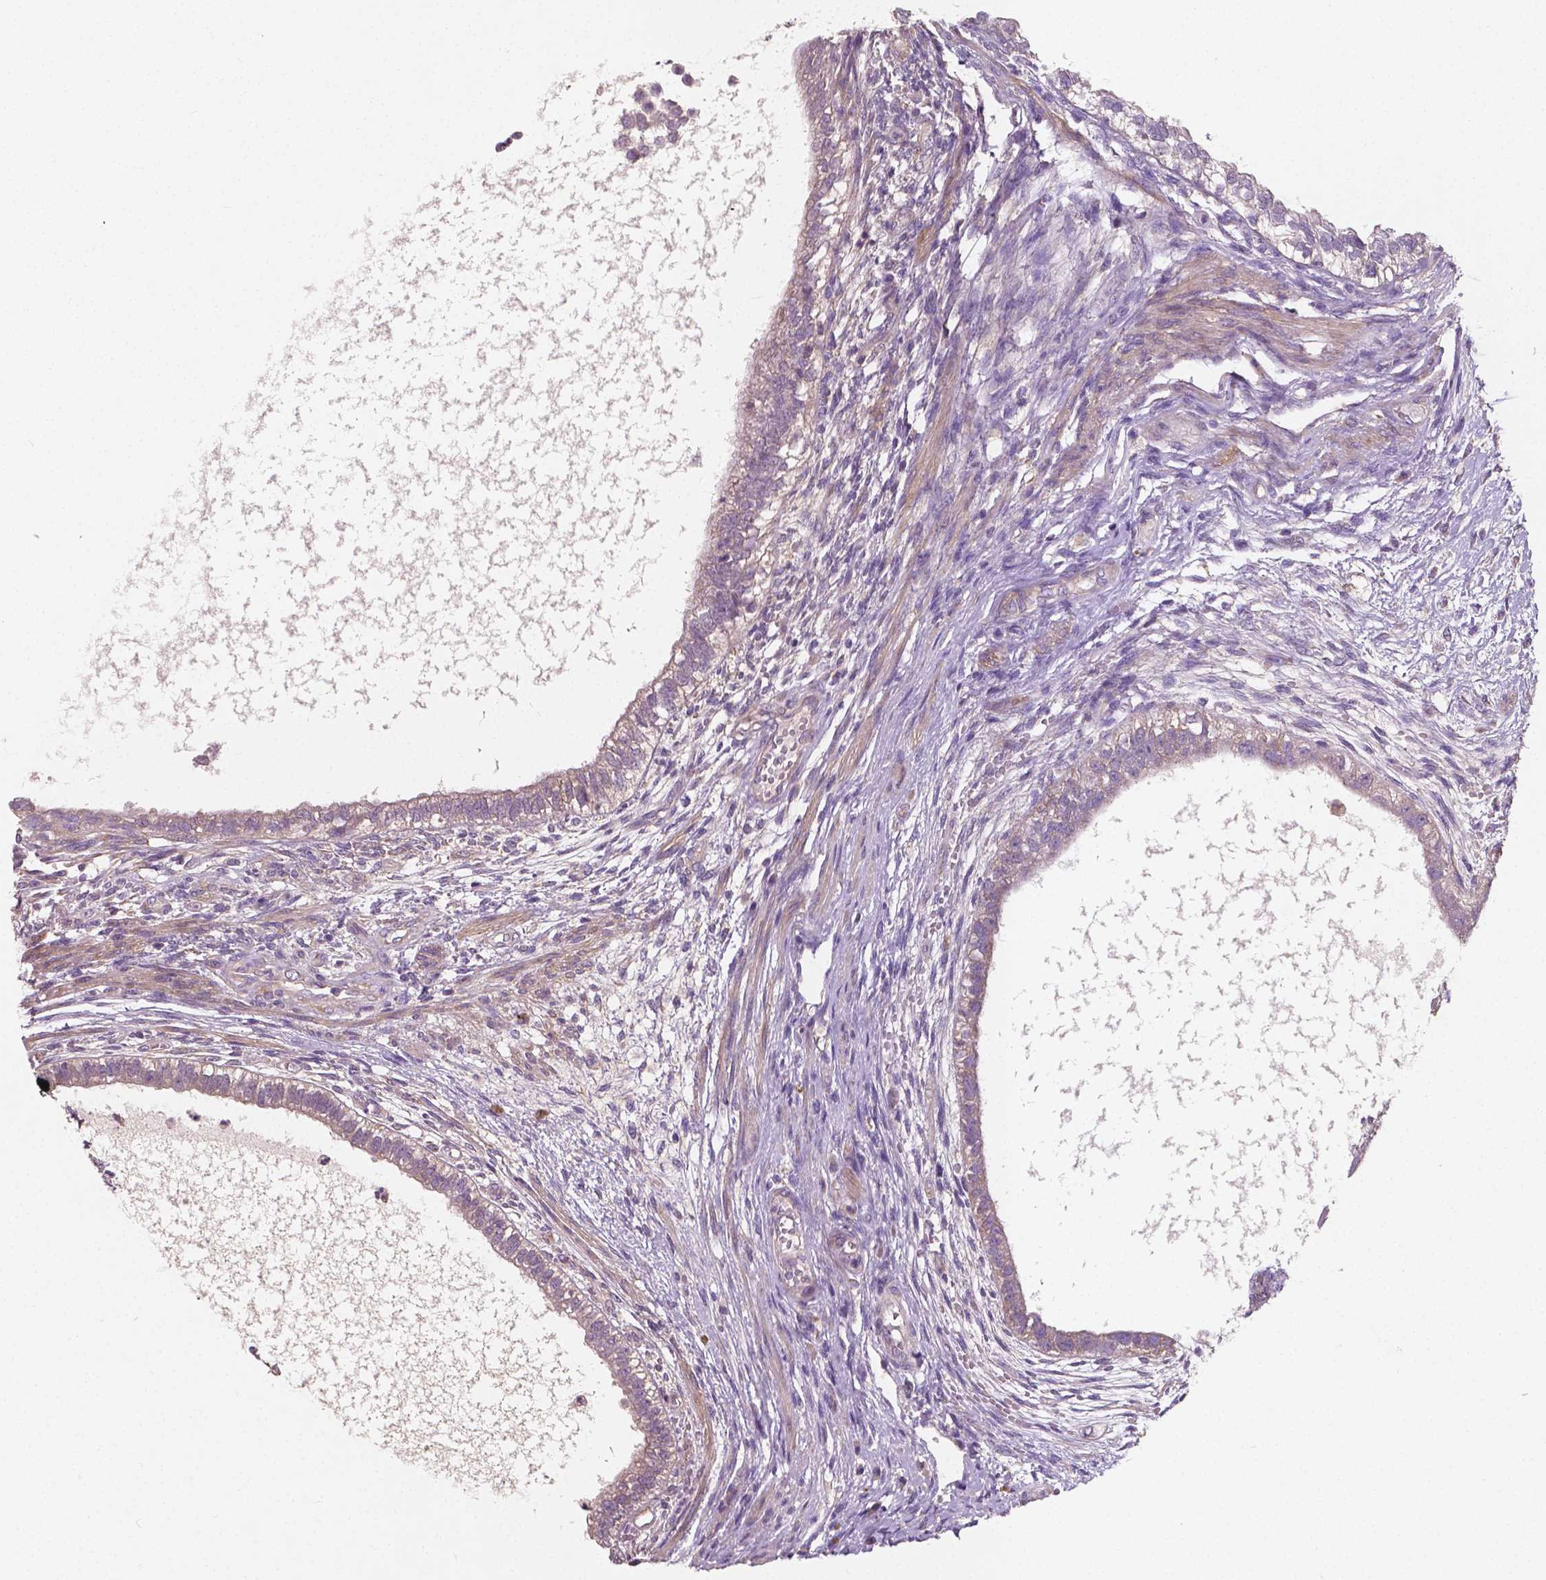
{"staining": {"intensity": "weak", "quantity": "25%-75%", "location": "cytoplasmic/membranous"}, "tissue": "testis cancer", "cell_type": "Tumor cells", "image_type": "cancer", "snomed": [{"axis": "morphology", "description": "Carcinoma, Embryonal, NOS"}, {"axis": "topography", "description": "Testis"}], "caption": "Weak cytoplasmic/membranous staining for a protein is identified in about 25%-75% of tumor cells of testis embryonal carcinoma using immunohistochemistry.", "gene": "LSM14B", "patient": {"sex": "male", "age": 26}}